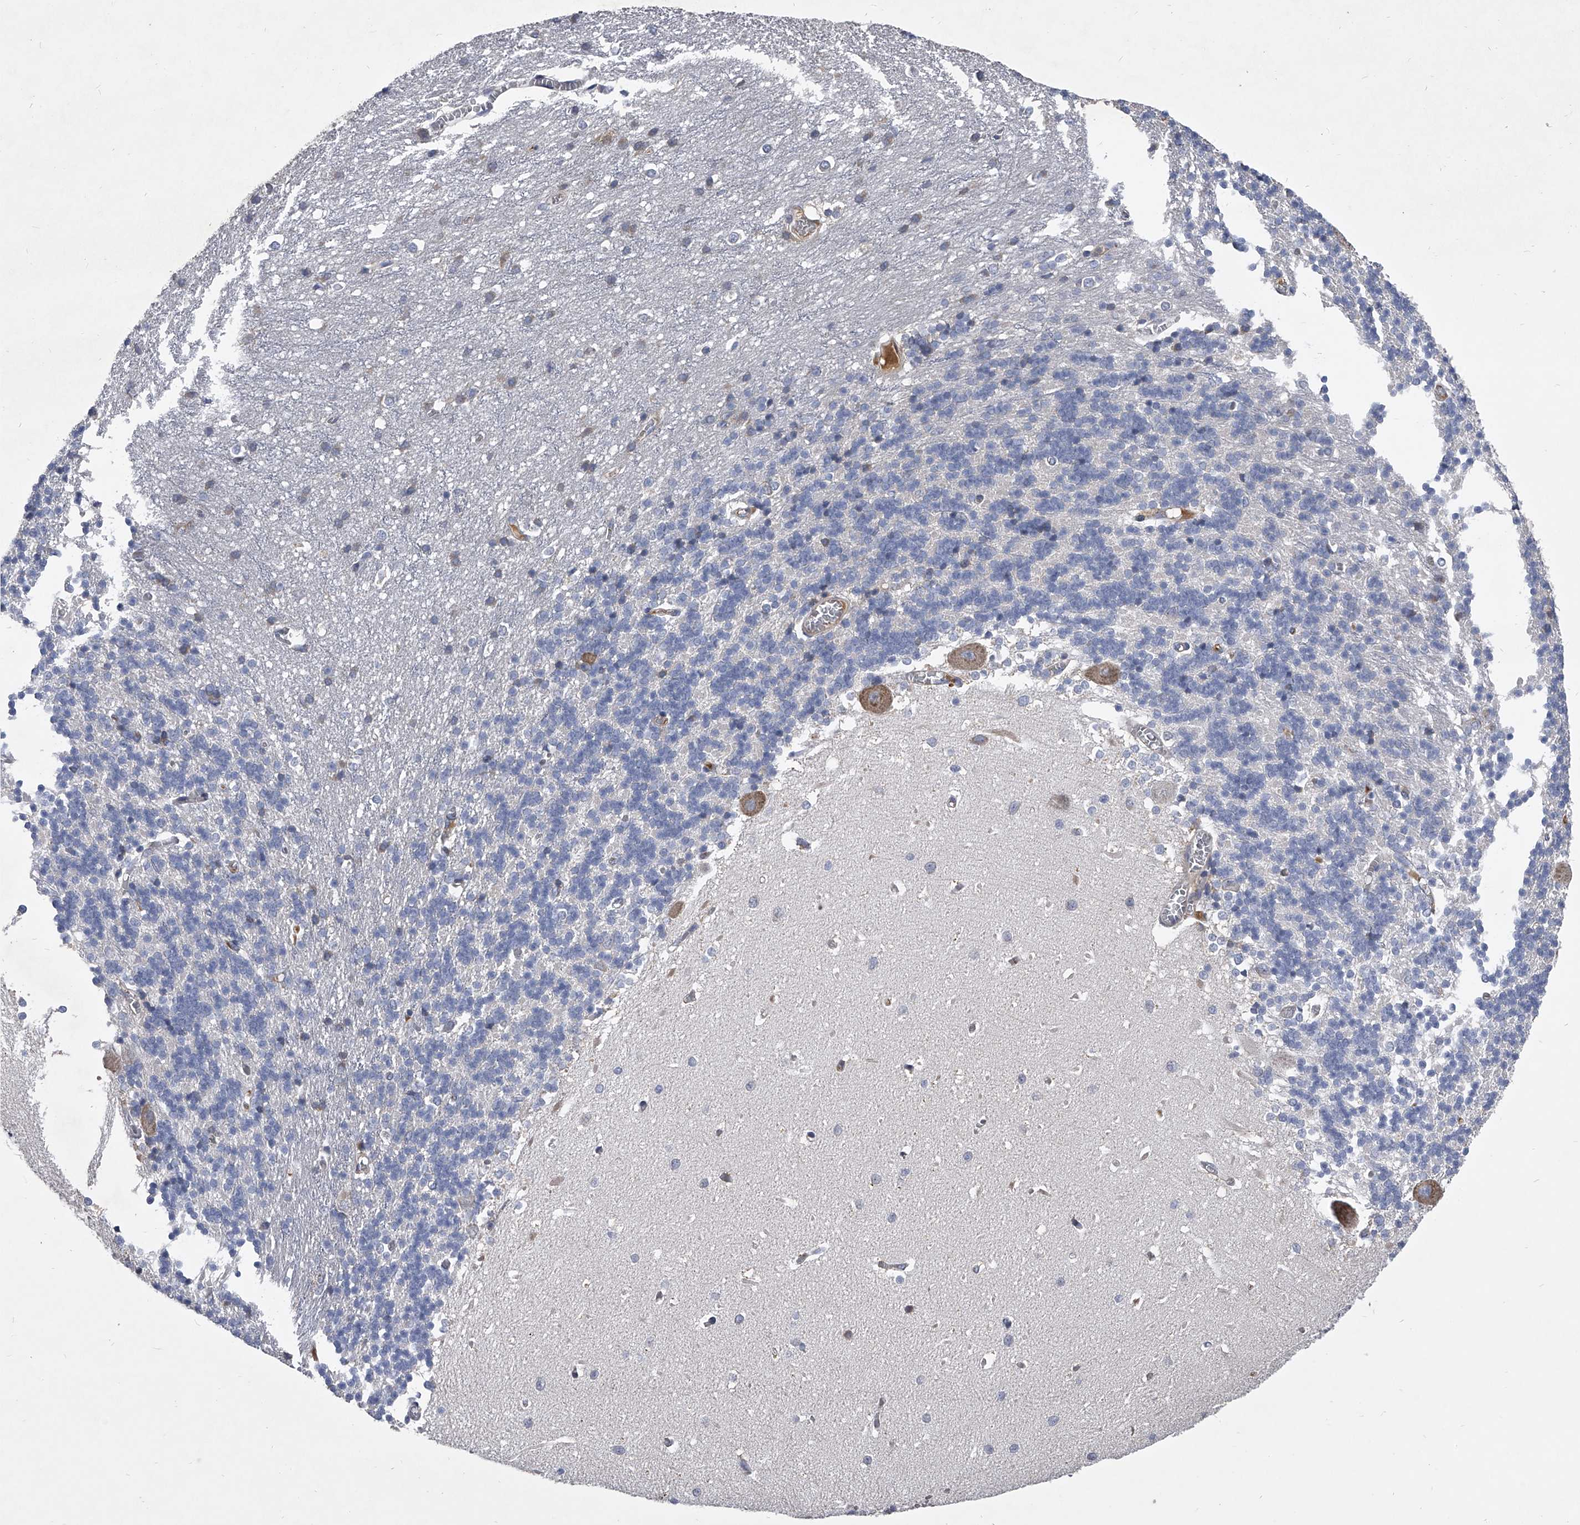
{"staining": {"intensity": "negative", "quantity": "none", "location": "none"}, "tissue": "cerebellum", "cell_type": "Cells in granular layer", "image_type": "normal", "snomed": [{"axis": "morphology", "description": "Normal tissue, NOS"}, {"axis": "topography", "description": "Cerebellum"}], "caption": "Cells in granular layer show no significant protein staining in unremarkable cerebellum. Brightfield microscopy of IHC stained with DAB (3,3'-diaminobenzidine) (brown) and hematoxylin (blue), captured at high magnification.", "gene": "CCR4", "patient": {"sex": "male", "age": 37}}